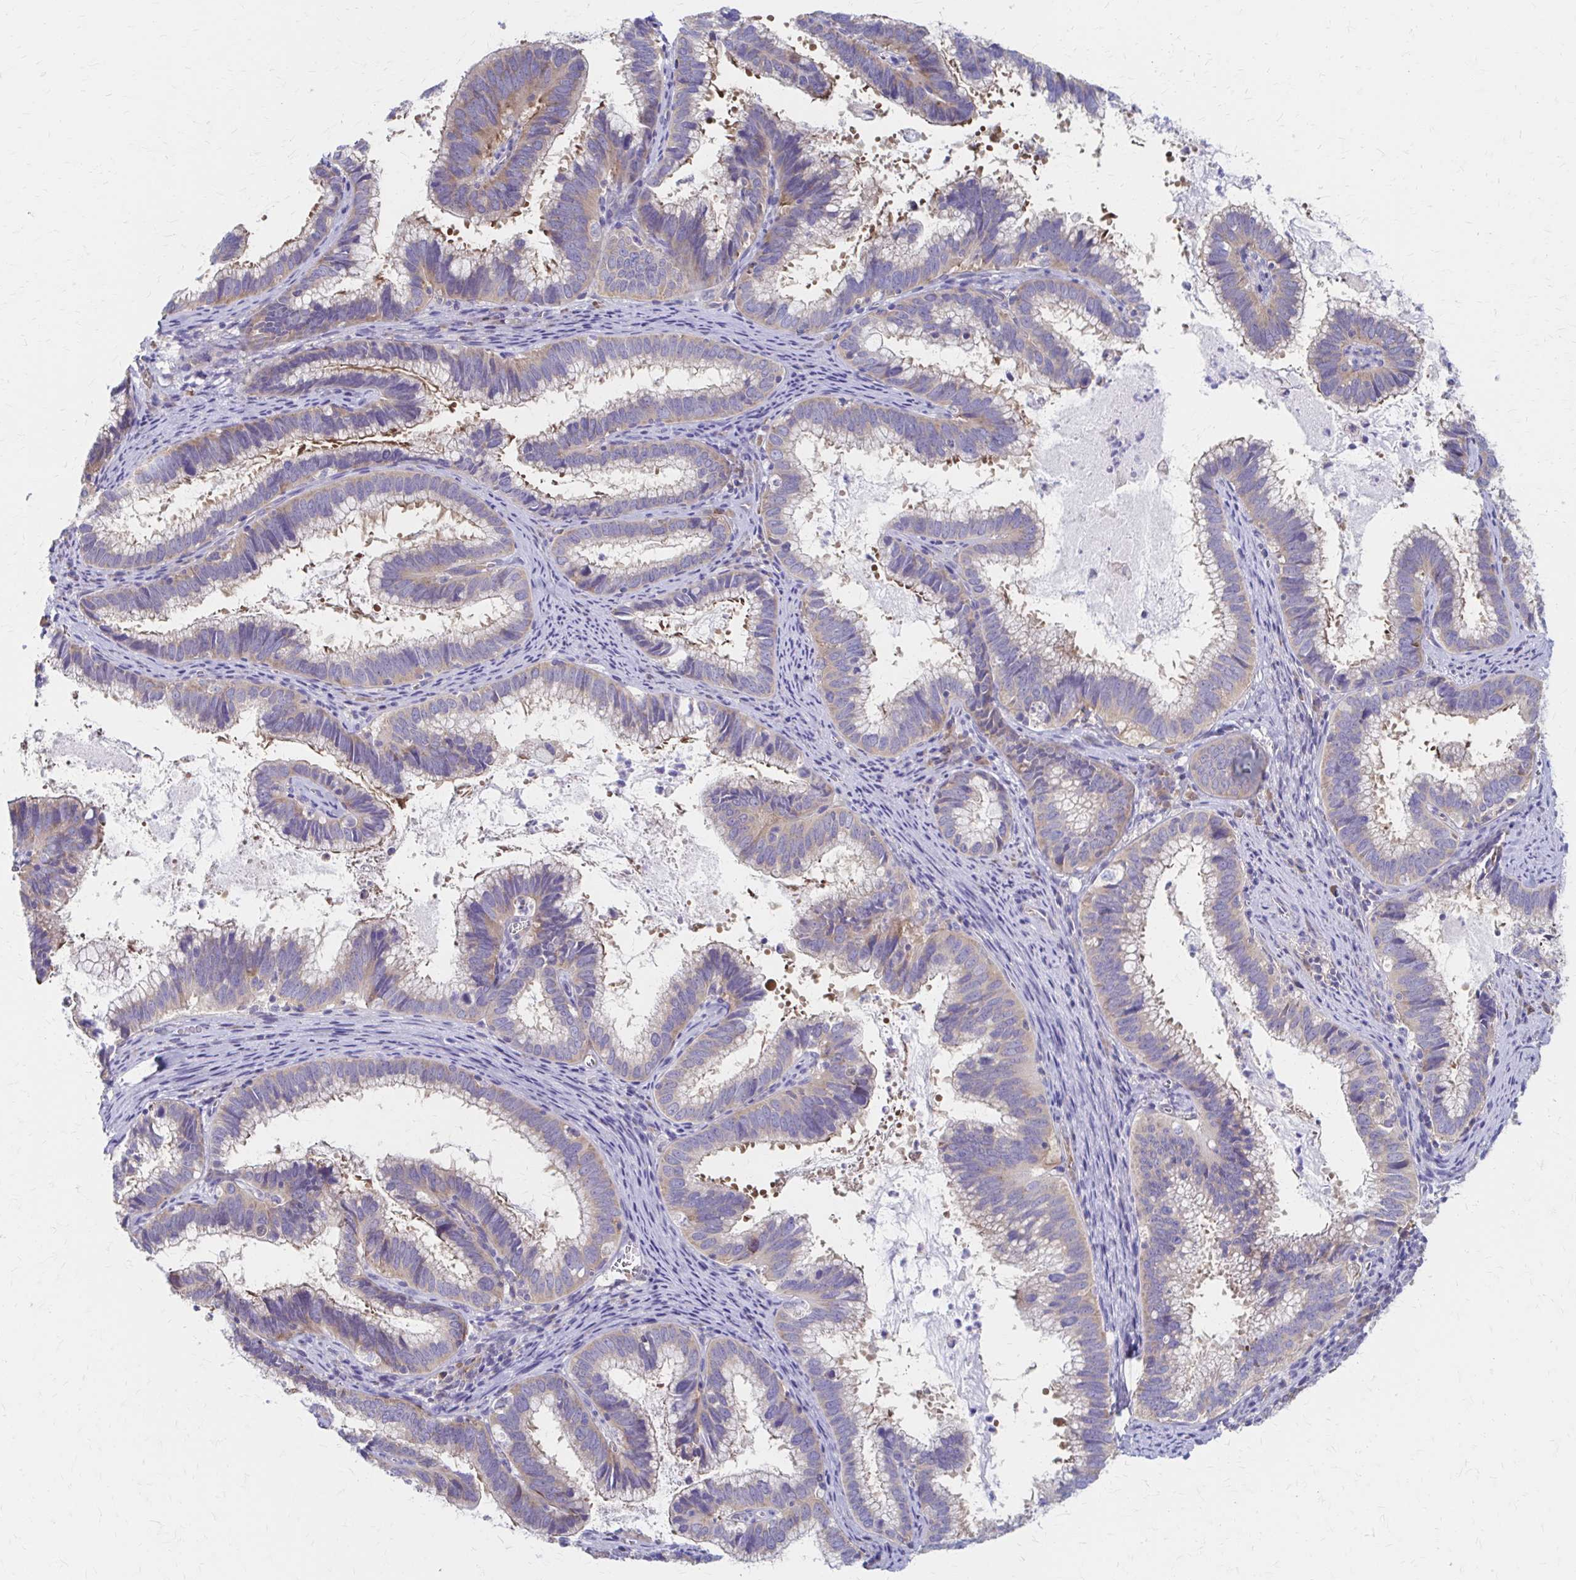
{"staining": {"intensity": "moderate", "quantity": "25%-75%", "location": "cytoplasmic/membranous"}, "tissue": "cervical cancer", "cell_type": "Tumor cells", "image_type": "cancer", "snomed": [{"axis": "morphology", "description": "Adenocarcinoma, NOS"}, {"axis": "topography", "description": "Cervix"}], "caption": "The histopathology image demonstrates staining of cervical adenocarcinoma, revealing moderate cytoplasmic/membranous protein expression (brown color) within tumor cells. (DAB IHC with brightfield microscopy, high magnification).", "gene": "RPL27A", "patient": {"sex": "female", "age": 61}}